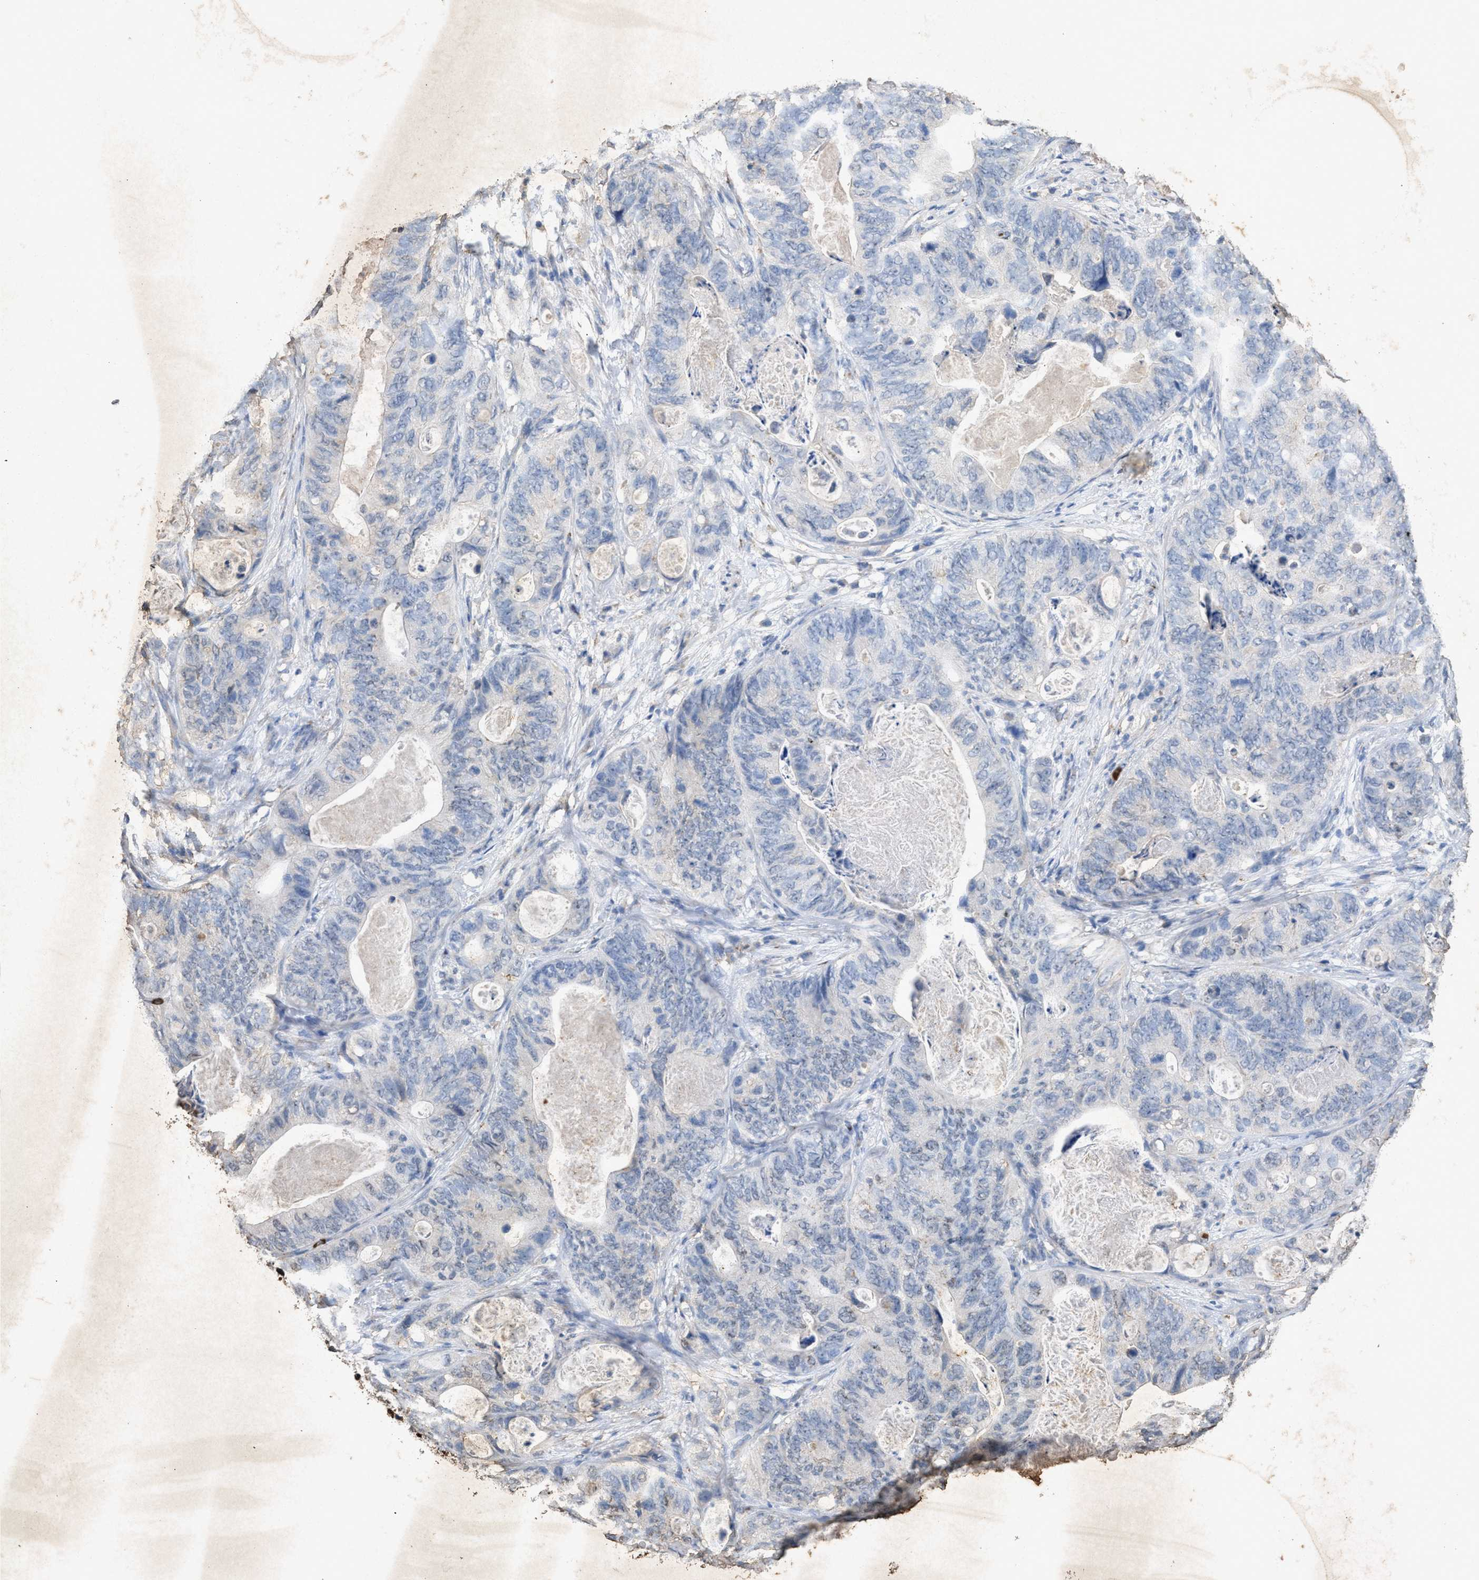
{"staining": {"intensity": "negative", "quantity": "none", "location": "none"}, "tissue": "stomach cancer", "cell_type": "Tumor cells", "image_type": "cancer", "snomed": [{"axis": "morphology", "description": "Adenocarcinoma, NOS"}, {"axis": "topography", "description": "Stomach"}], "caption": "This image is of adenocarcinoma (stomach) stained with immunohistochemistry (IHC) to label a protein in brown with the nuclei are counter-stained blue. There is no staining in tumor cells. (DAB immunohistochemistry (IHC) visualized using brightfield microscopy, high magnification).", "gene": "LTB4R2", "patient": {"sex": "female", "age": 89}}